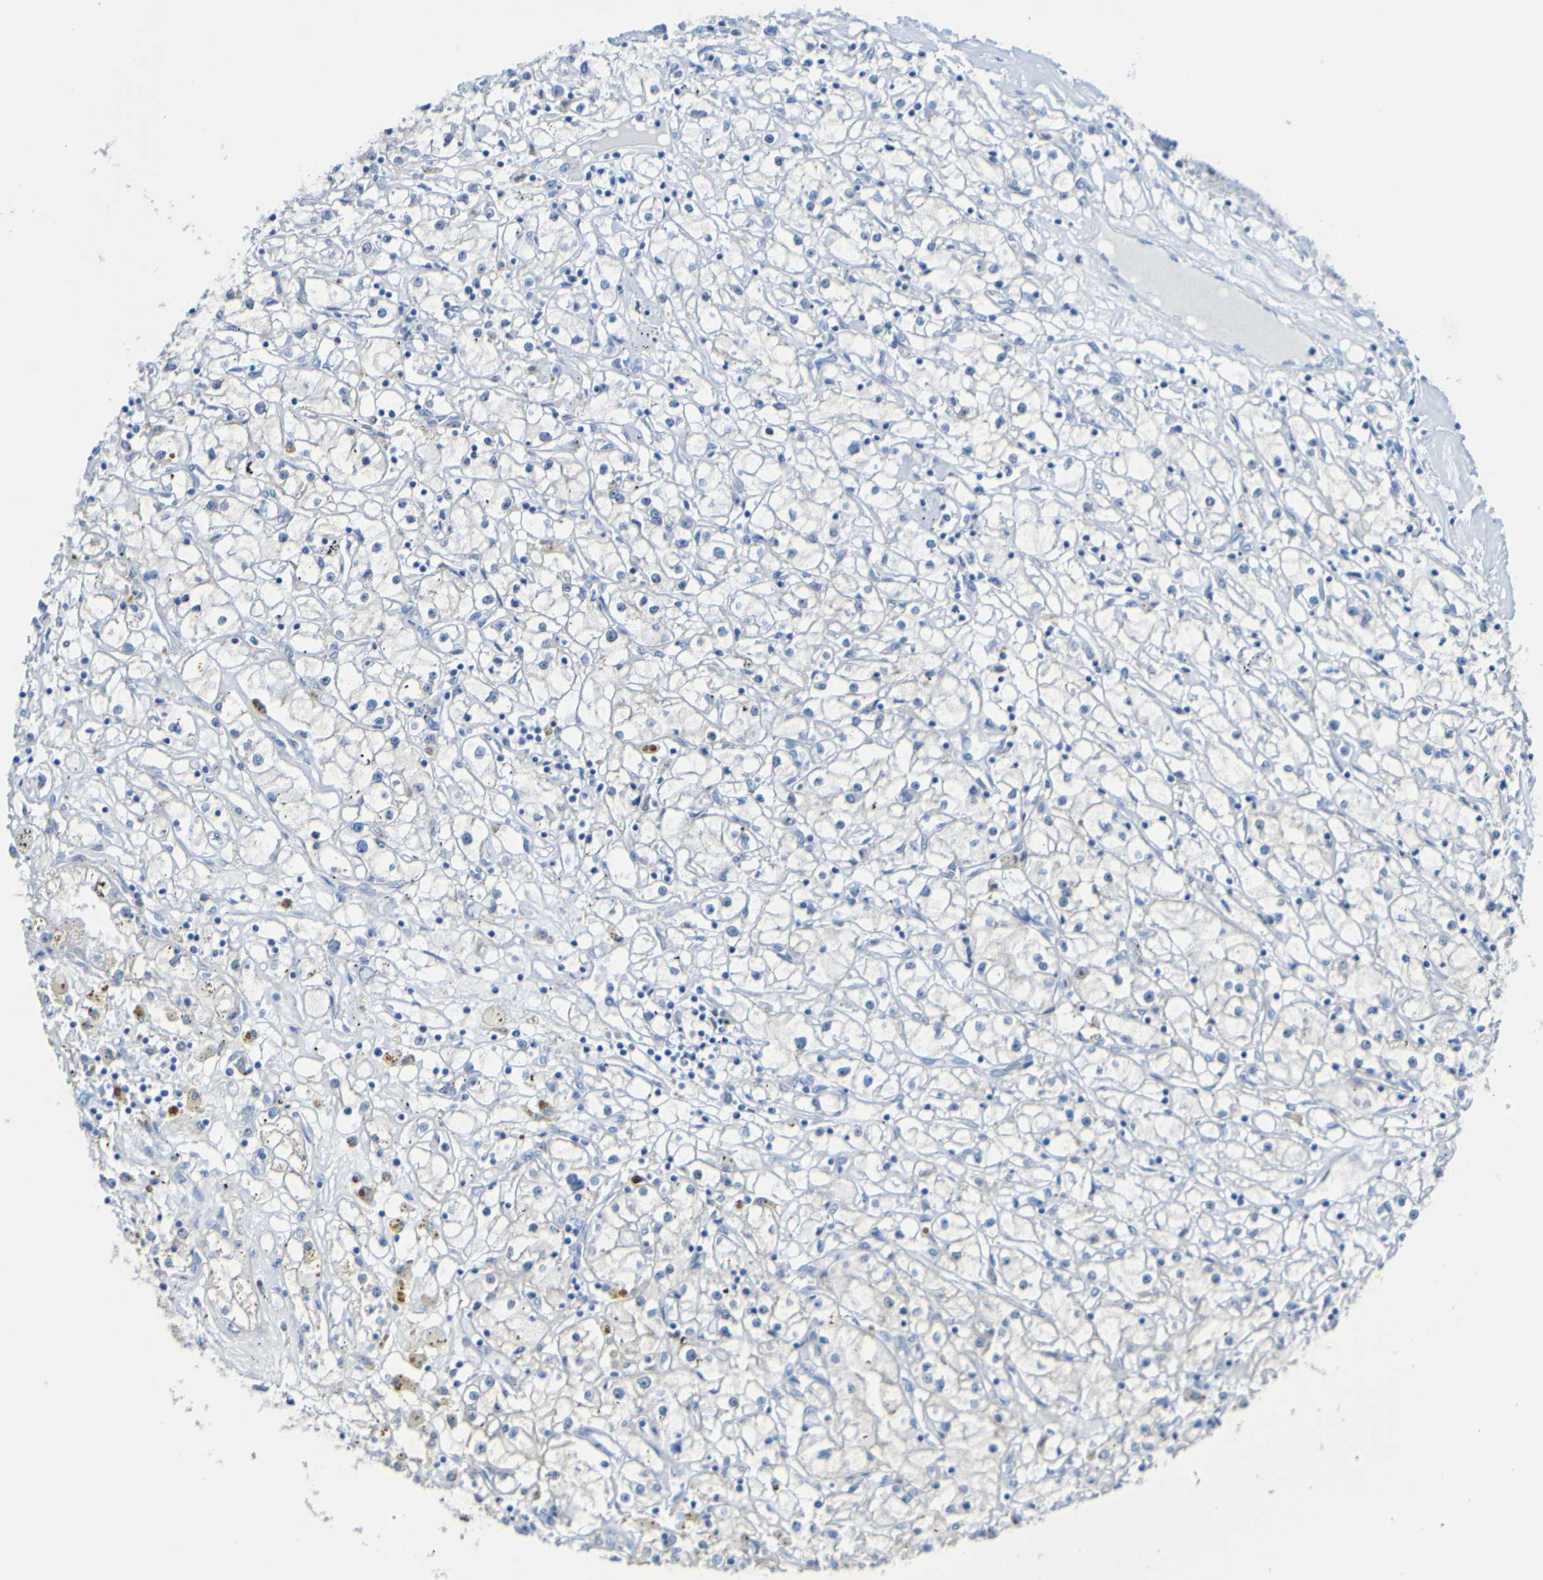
{"staining": {"intensity": "weak", "quantity": "<25%", "location": "cytoplasmic/membranous"}, "tissue": "renal cancer", "cell_type": "Tumor cells", "image_type": "cancer", "snomed": [{"axis": "morphology", "description": "Adenocarcinoma, NOS"}, {"axis": "topography", "description": "Kidney"}], "caption": "High power microscopy histopathology image of an immunohistochemistry (IHC) histopathology image of renal adenocarcinoma, revealing no significant staining in tumor cells.", "gene": "ACMSD", "patient": {"sex": "male", "age": 56}}